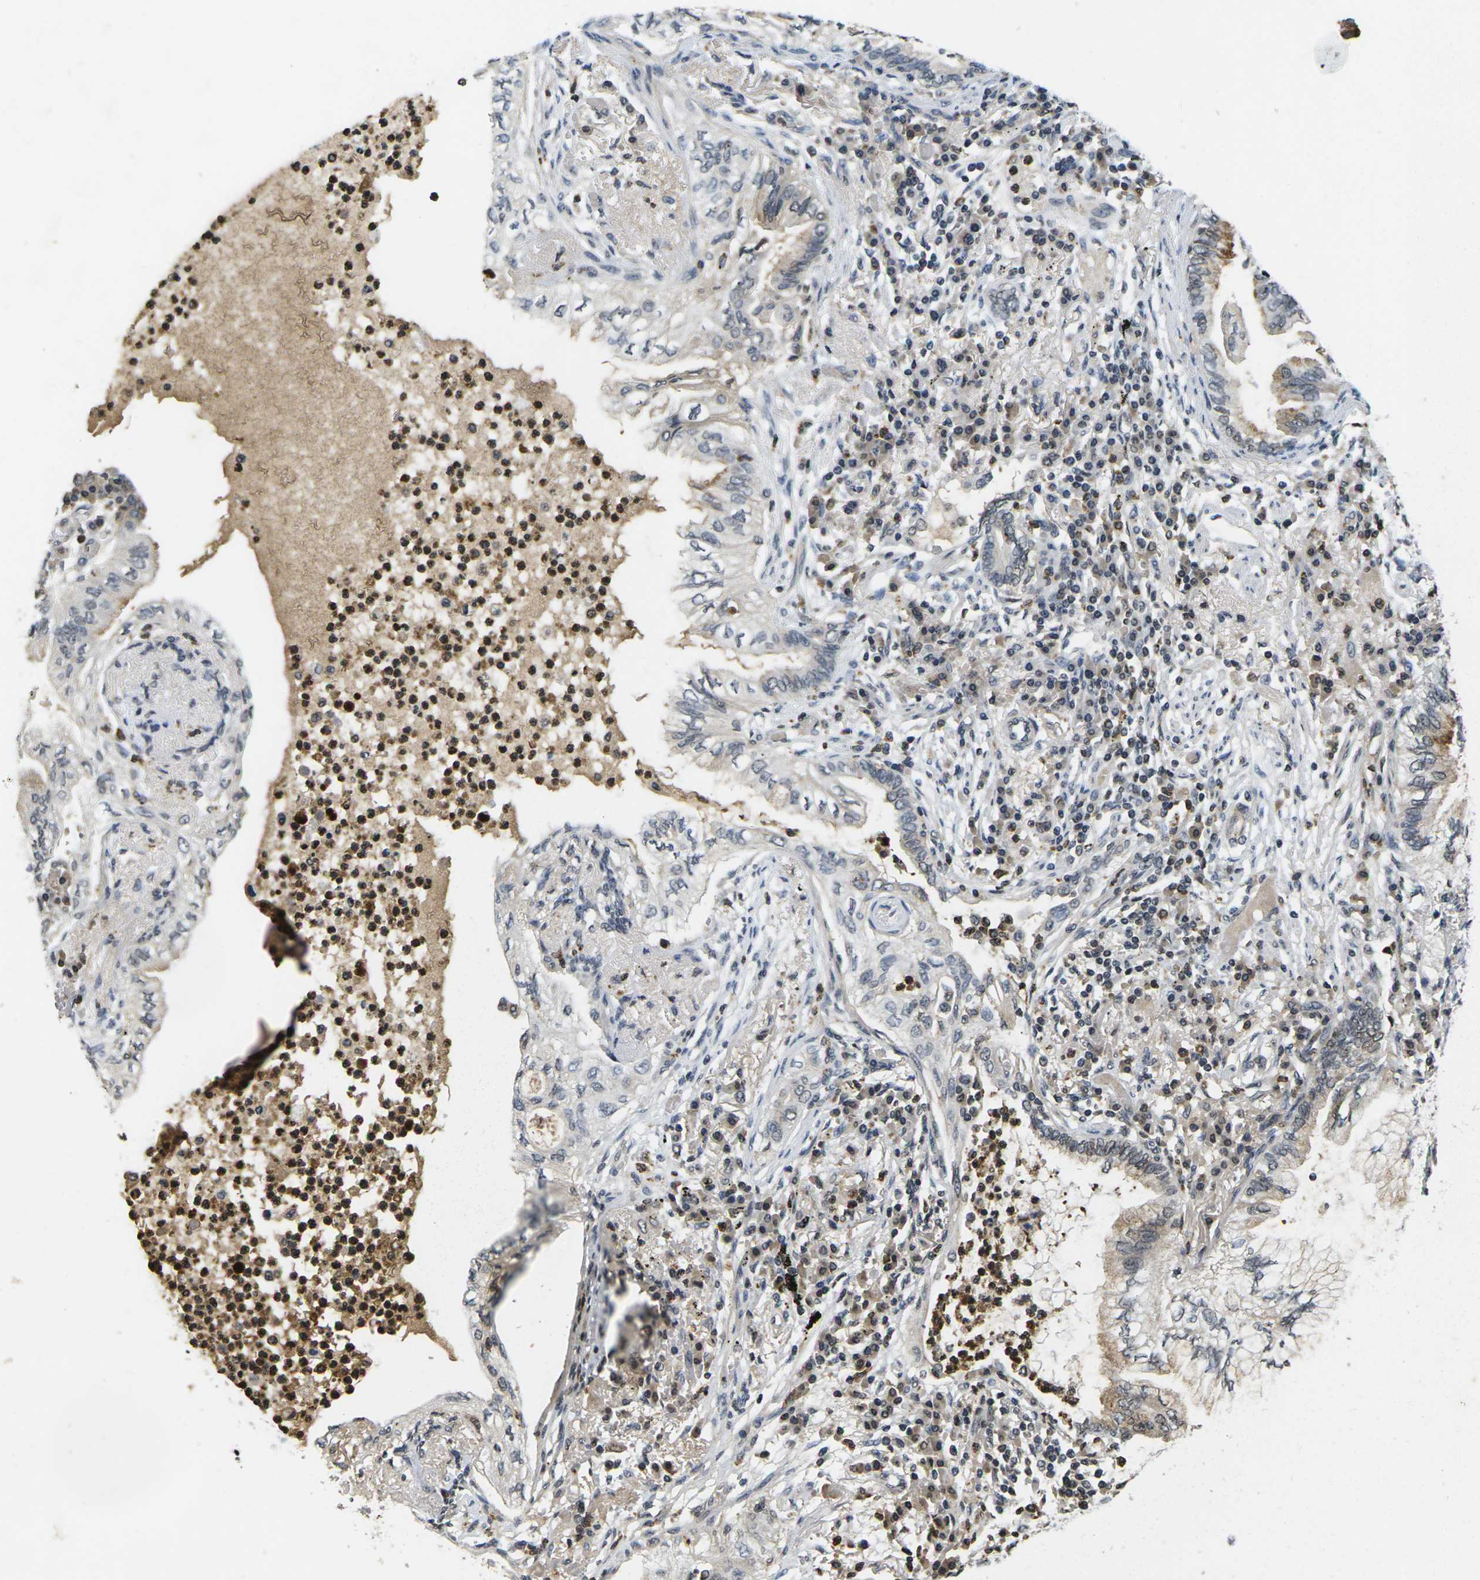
{"staining": {"intensity": "moderate", "quantity": "<25%", "location": "cytoplasmic/membranous"}, "tissue": "lung cancer", "cell_type": "Tumor cells", "image_type": "cancer", "snomed": [{"axis": "morphology", "description": "Normal tissue, NOS"}, {"axis": "morphology", "description": "Adenocarcinoma, NOS"}, {"axis": "topography", "description": "Bronchus"}, {"axis": "topography", "description": "Lung"}], "caption": "Immunohistochemical staining of adenocarcinoma (lung) exhibits moderate cytoplasmic/membranous protein expression in about <25% of tumor cells. (DAB = brown stain, brightfield microscopy at high magnification).", "gene": "C1QC", "patient": {"sex": "female", "age": 70}}